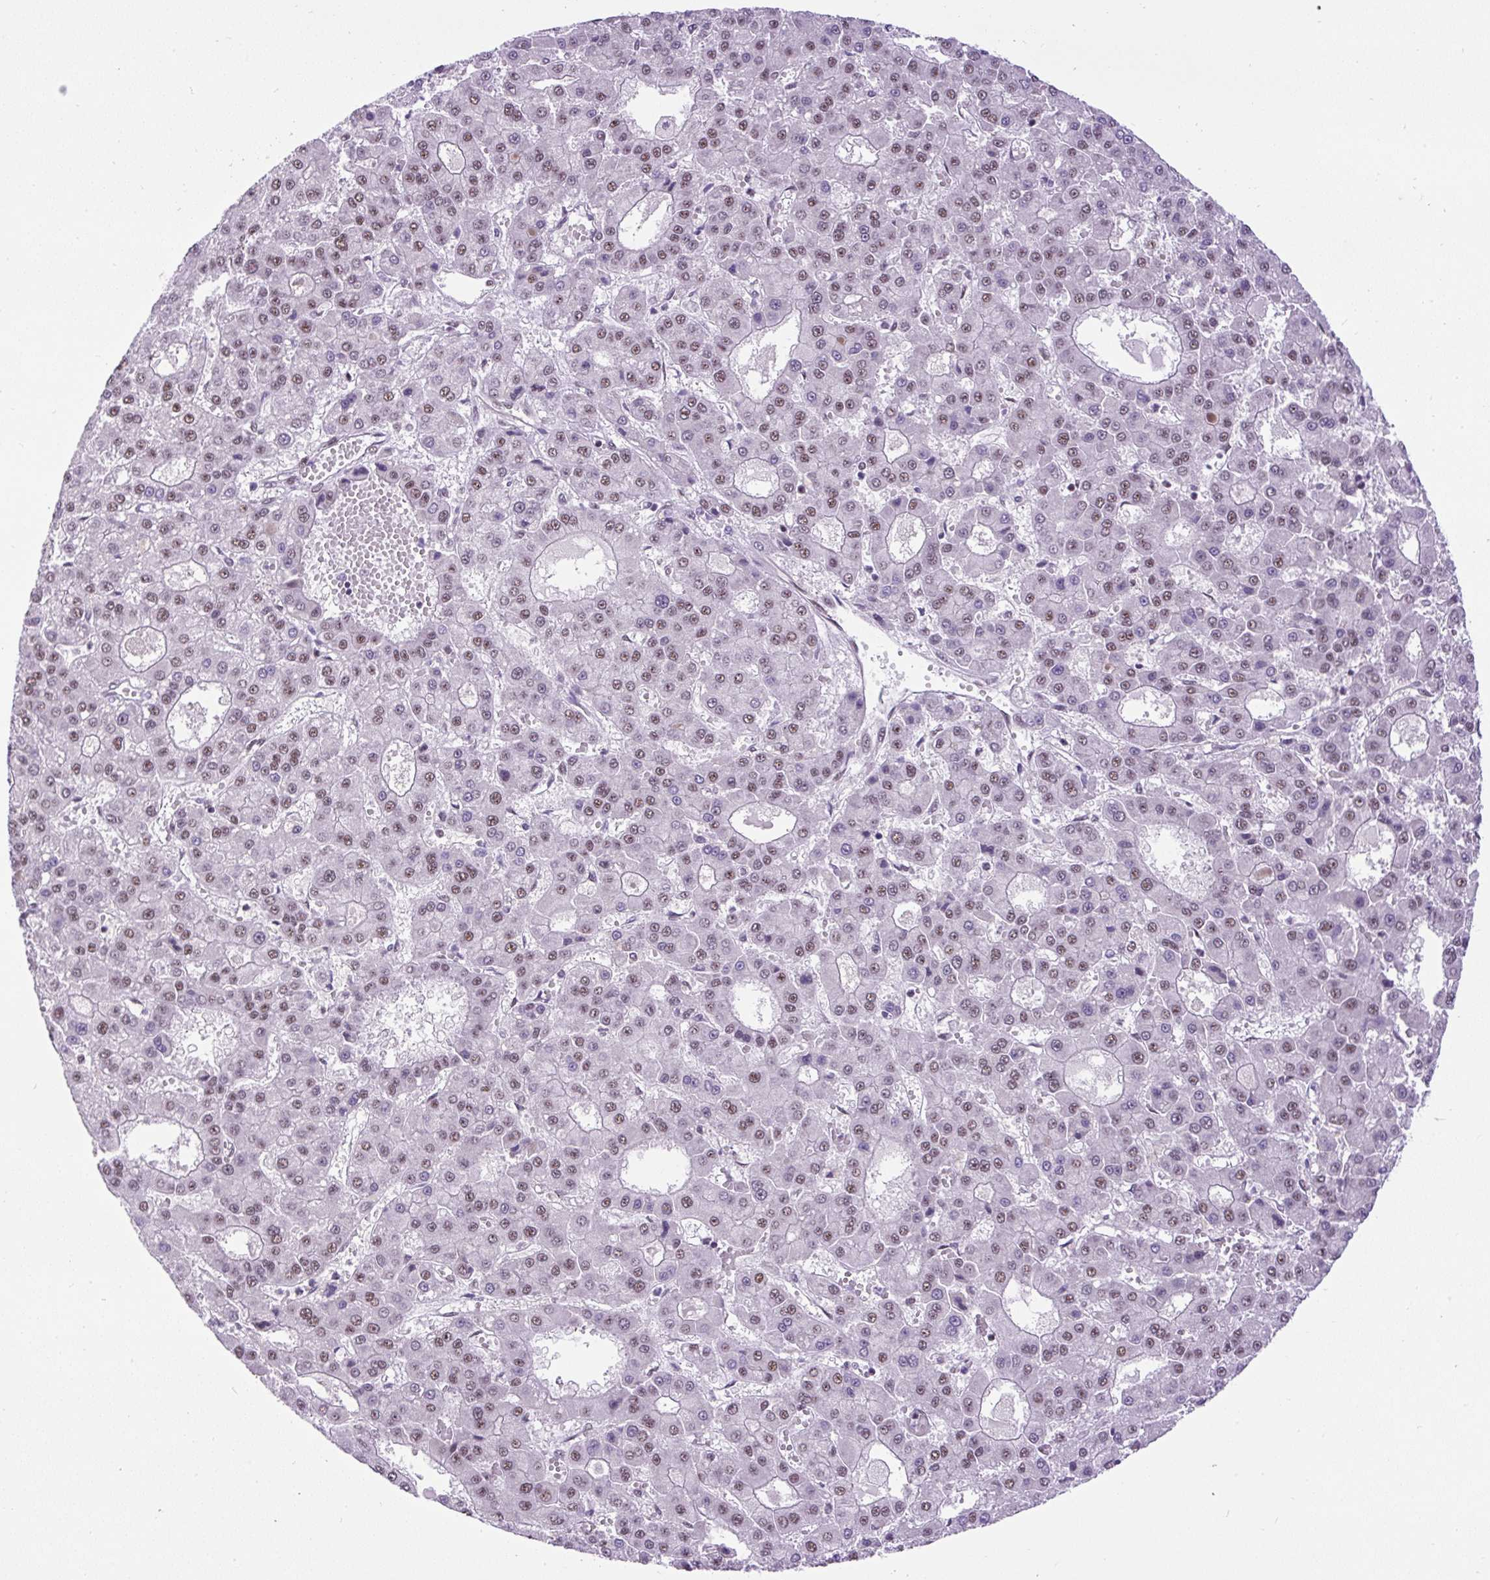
{"staining": {"intensity": "weak", "quantity": "25%-75%", "location": "nuclear"}, "tissue": "liver cancer", "cell_type": "Tumor cells", "image_type": "cancer", "snomed": [{"axis": "morphology", "description": "Carcinoma, Hepatocellular, NOS"}, {"axis": "topography", "description": "Liver"}], "caption": "Immunohistochemical staining of hepatocellular carcinoma (liver) exhibits low levels of weak nuclear protein staining in approximately 25%-75% of tumor cells.", "gene": "SMC5", "patient": {"sex": "male", "age": 70}}